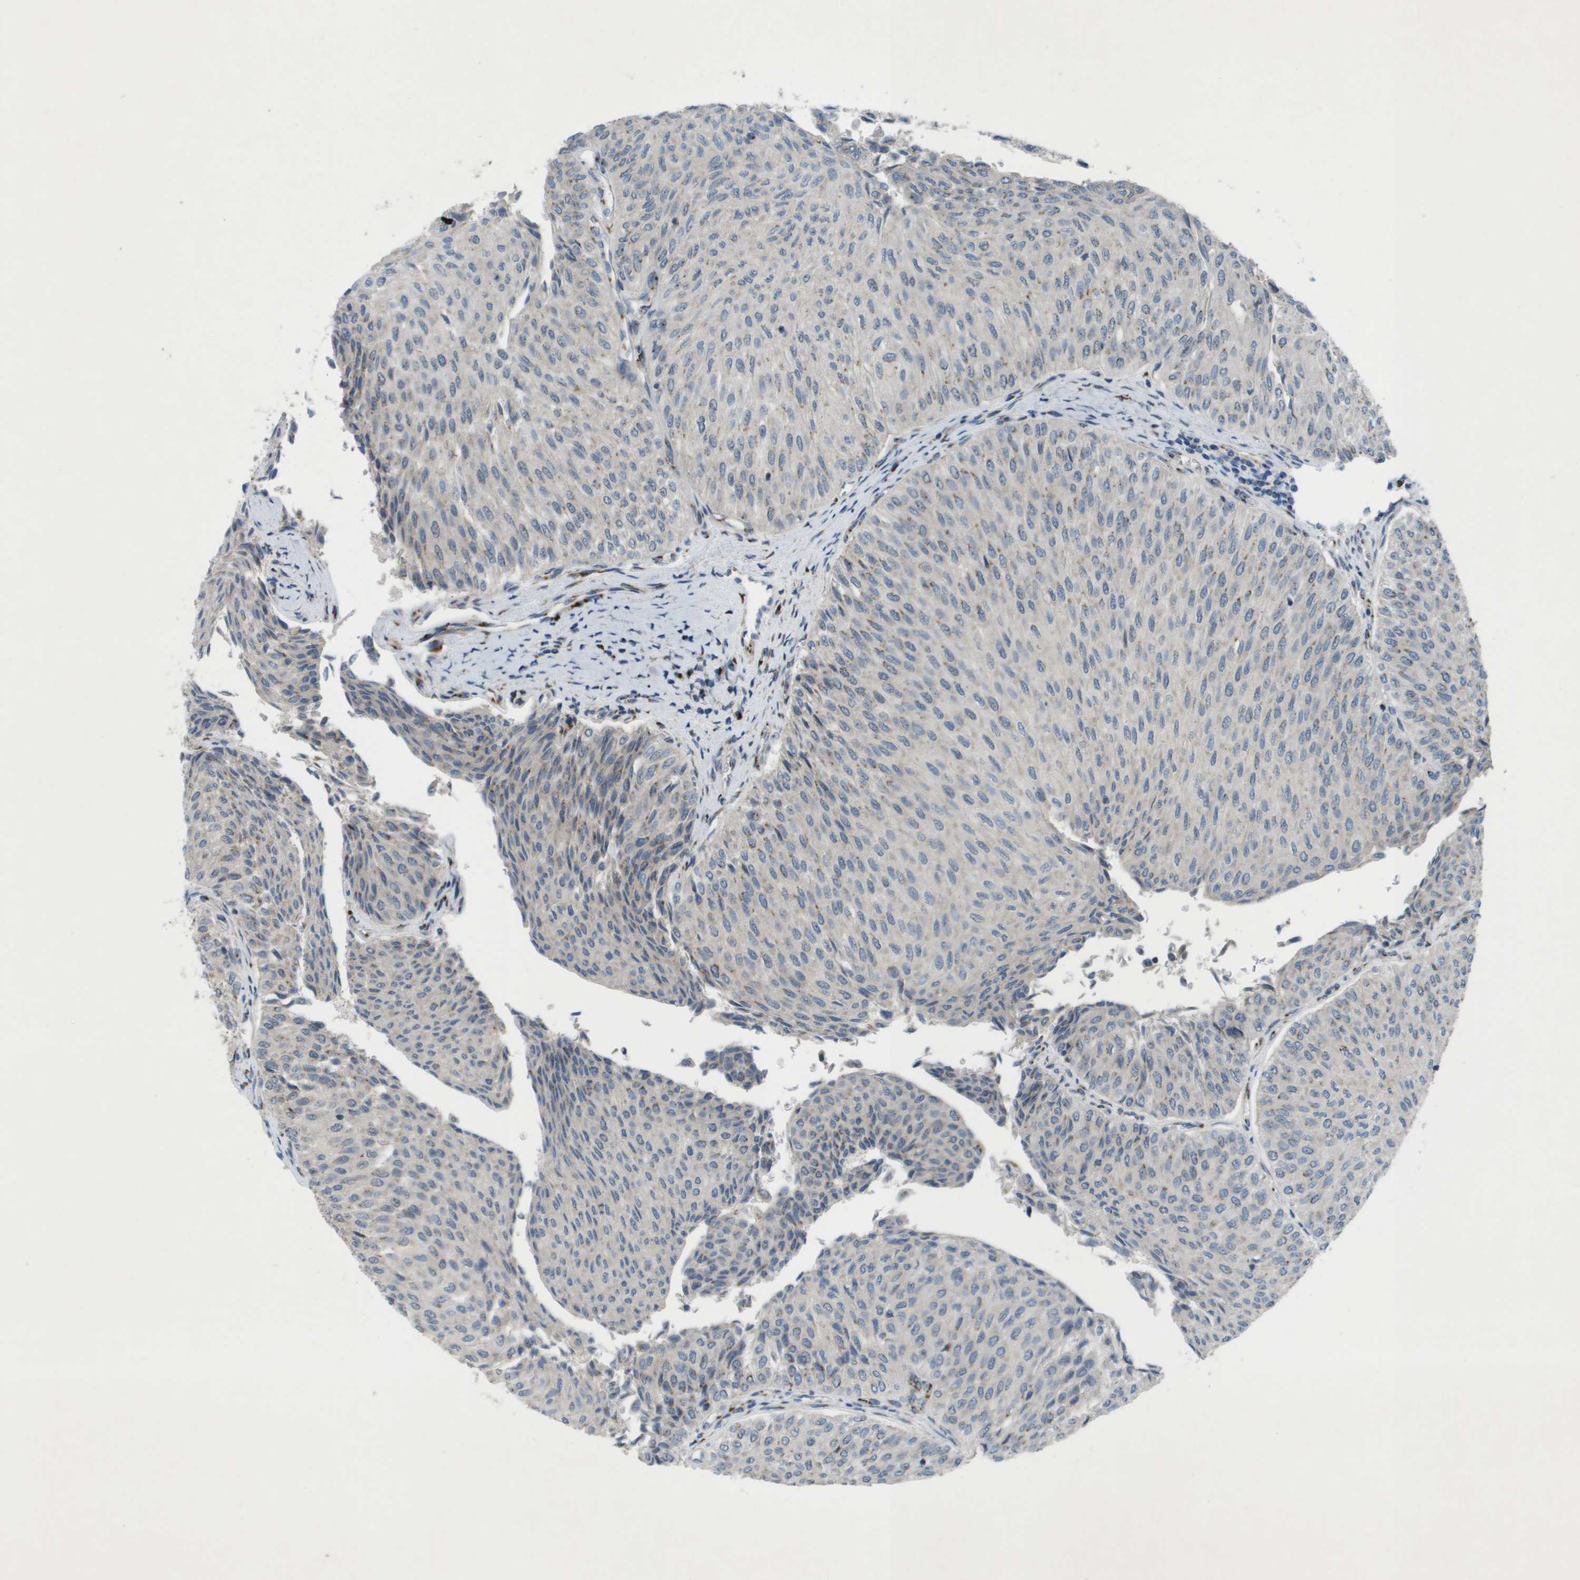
{"staining": {"intensity": "moderate", "quantity": "<25%", "location": "cytoplasmic/membranous"}, "tissue": "urothelial cancer", "cell_type": "Tumor cells", "image_type": "cancer", "snomed": [{"axis": "morphology", "description": "Urothelial carcinoma, Low grade"}, {"axis": "topography", "description": "Urinary bladder"}], "caption": "Human urothelial cancer stained with a protein marker shows moderate staining in tumor cells.", "gene": "QSOX2", "patient": {"sex": "male", "age": 78}}